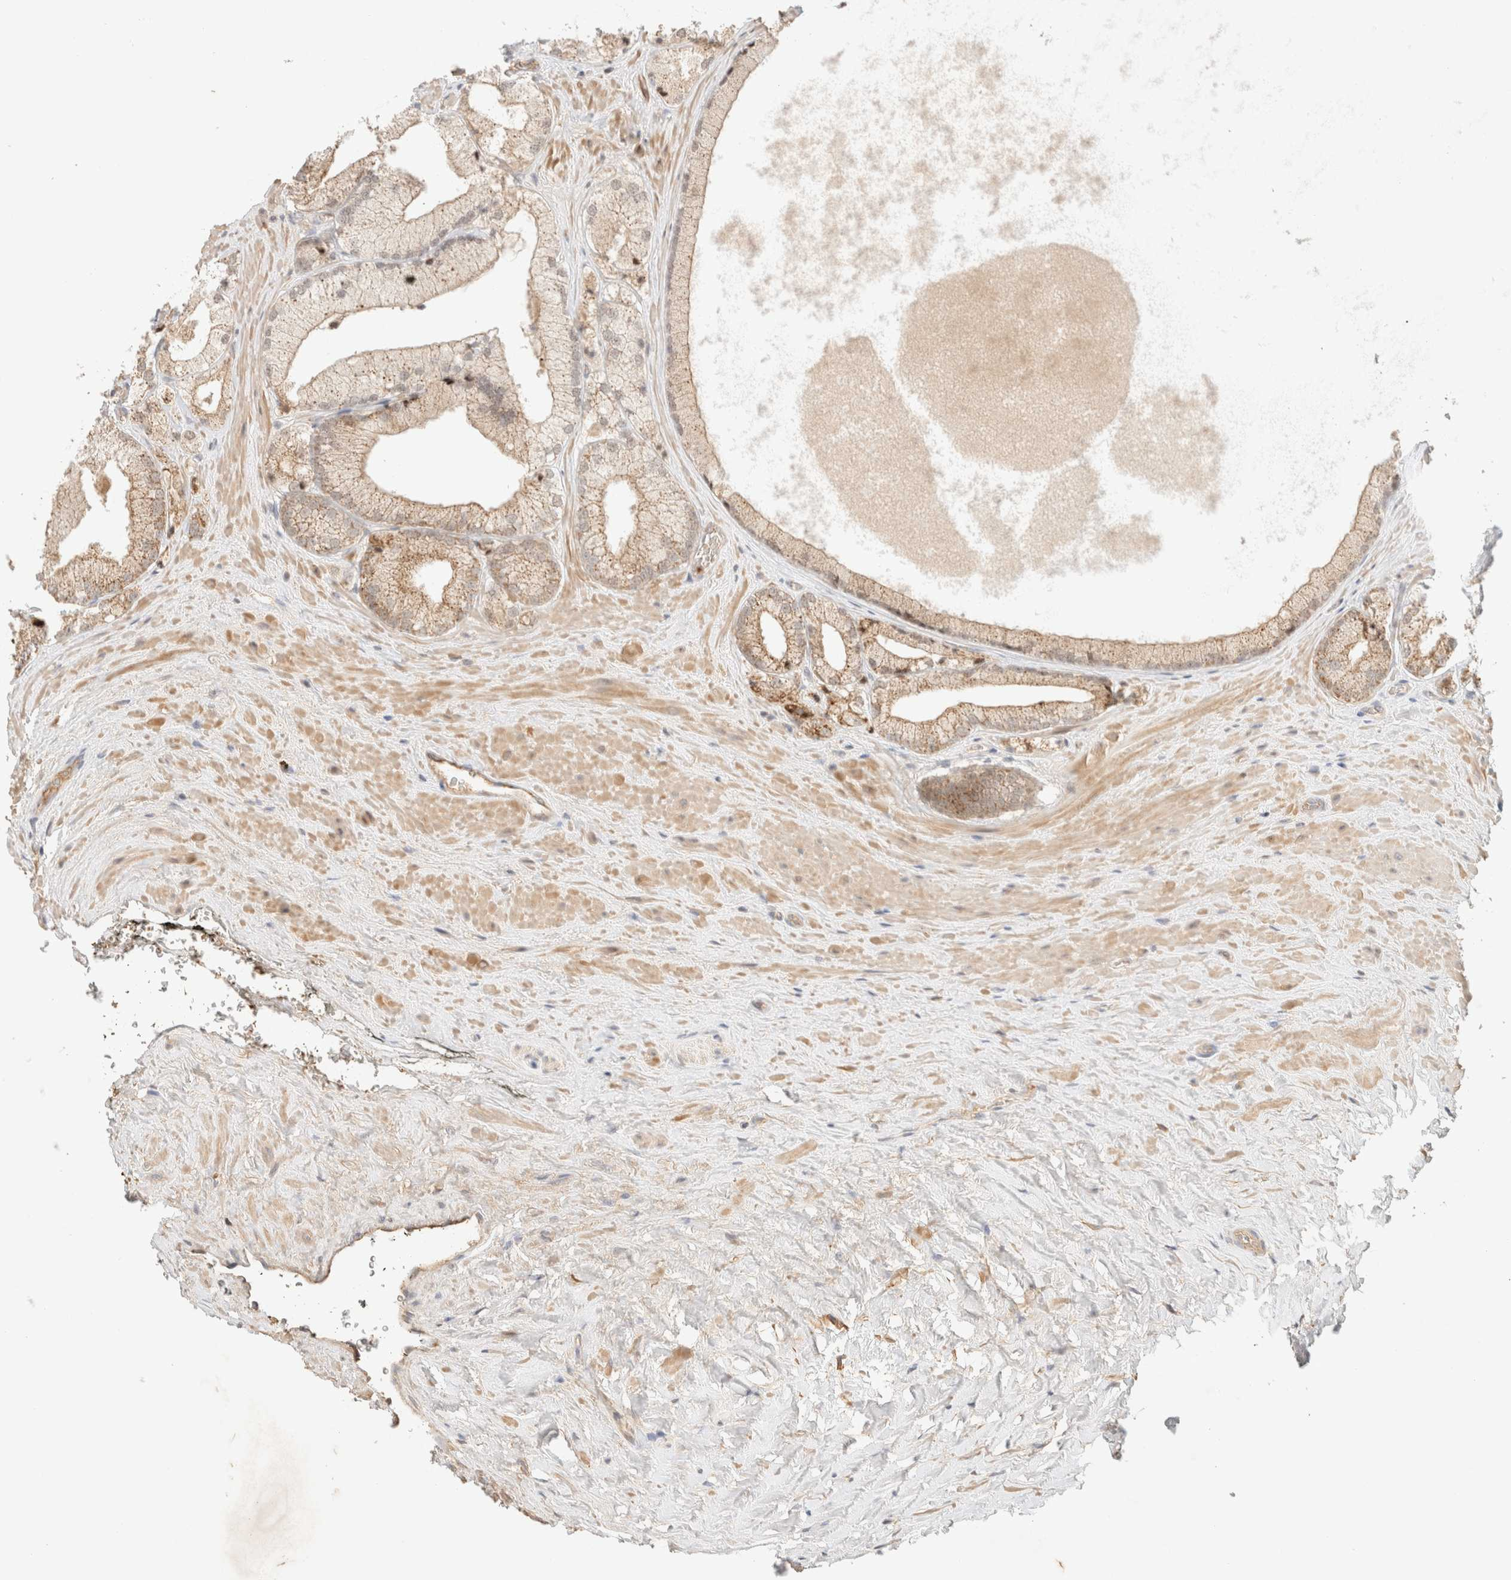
{"staining": {"intensity": "weak", "quantity": ">75%", "location": "cytoplasmic/membranous"}, "tissue": "prostate cancer", "cell_type": "Tumor cells", "image_type": "cancer", "snomed": [{"axis": "morphology", "description": "Adenocarcinoma, Low grade"}, {"axis": "topography", "description": "Prostate"}], "caption": "The immunohistochemical stain labels weak cytoplasmic/membranous staining in tumor cells of adenocarcinoma (low-grade) (prostate) tissue. The protein is stained brown, and the nuclei are stained in blue (DAB IHC with brightfield microscopy, high magnification).", "gene": "MRM3", "patient": {"sex": "male", "age": 65}}